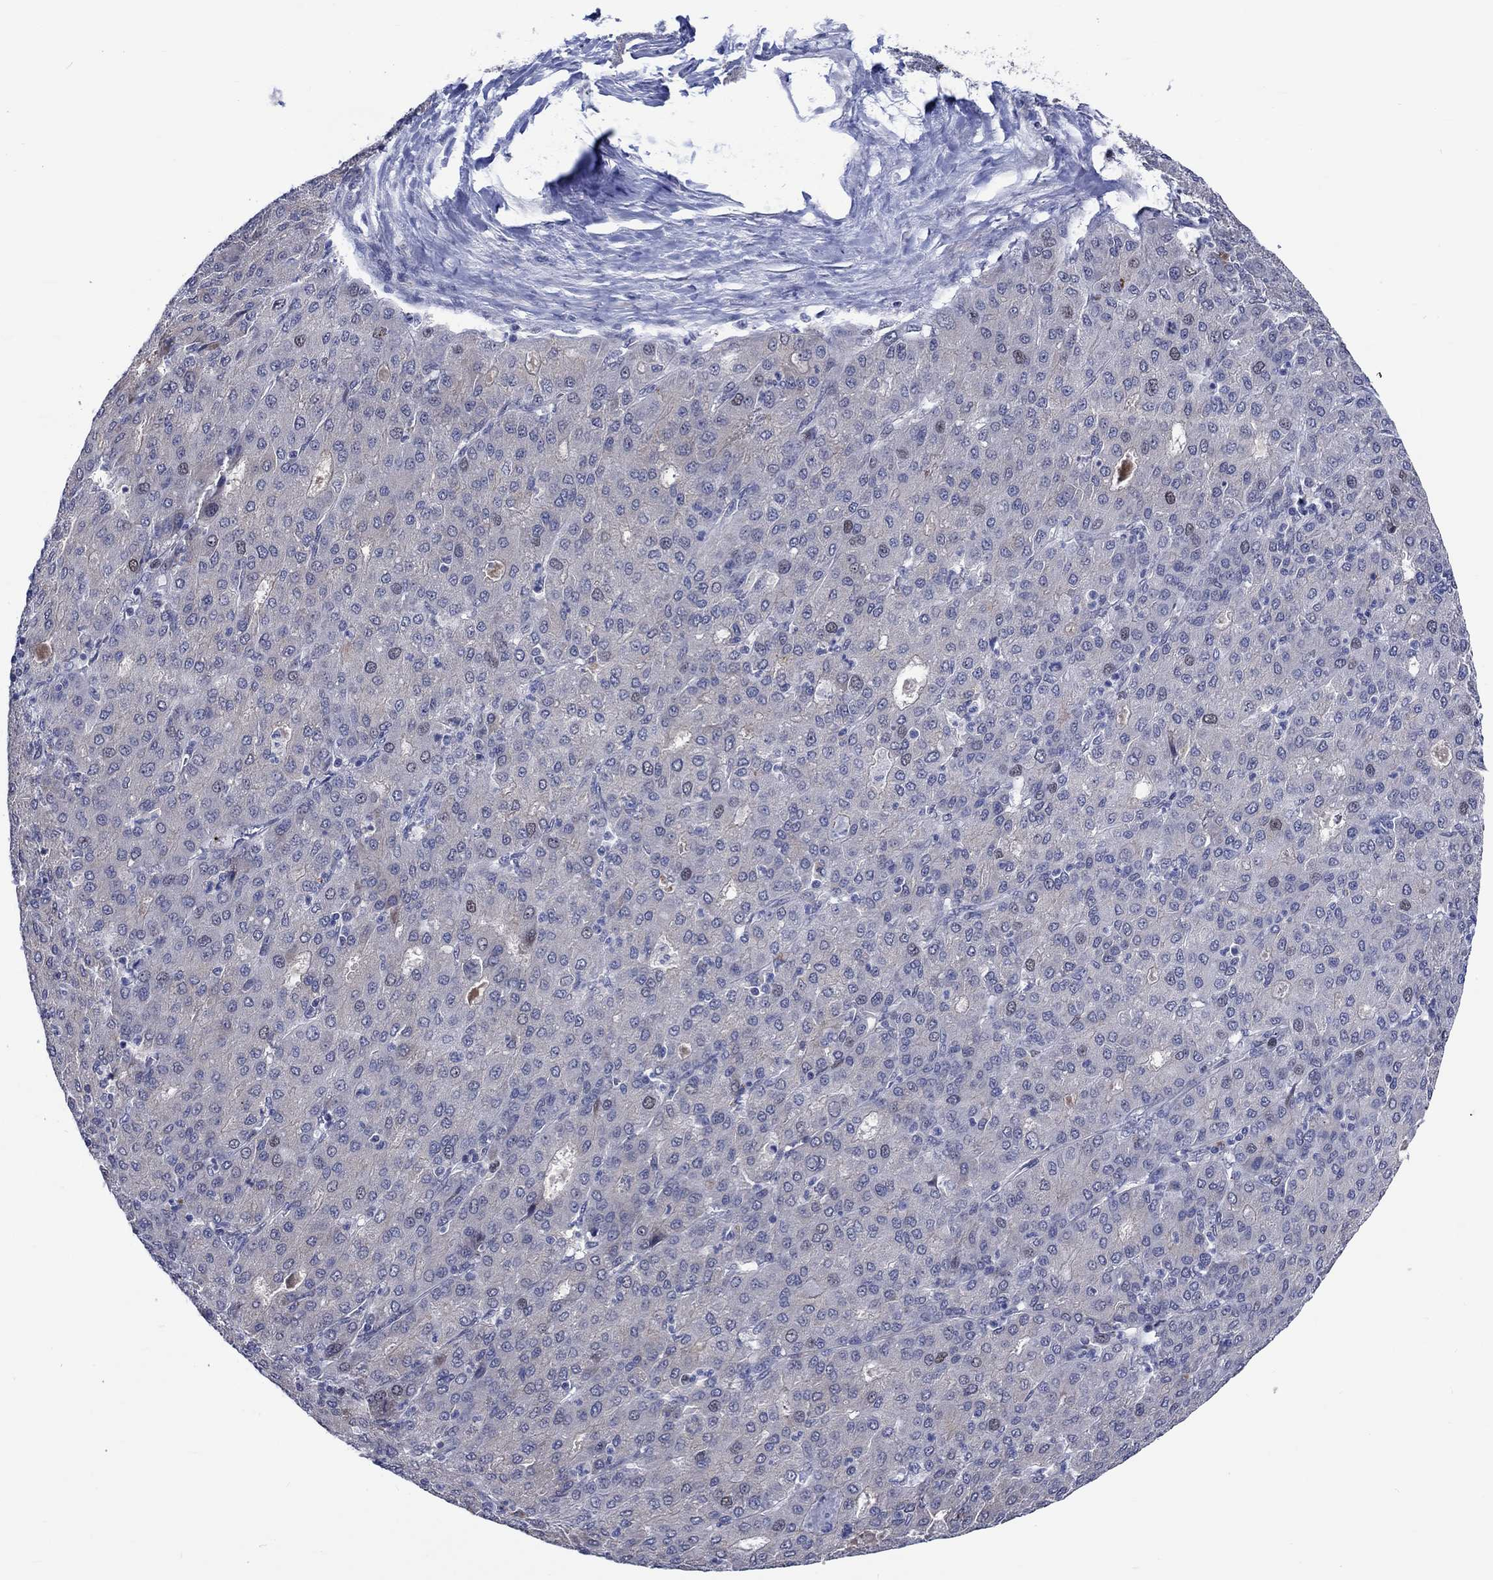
{"staining": {"intensity": "weak", "quantity": "<25%", "location": "nuclear"}, "tissue": "liver cancer", "cell_type": "Tumor cells", "image_type": "cancer", "snomed": [{"axis": "morphology", "description": "Carcinoma, Hepatocellular, NOS"}, {"axis": "topography", "description": "Liver"}], "caption": "Micrograph shows no significant protein expression in tumor cells of liver cancer. (DAB (3,3'-diaminobenzidine) immunohistochemistry (IHC), high magnification).", "gene": "E2F8", "patient": {"sex": "male", "age": 65}}